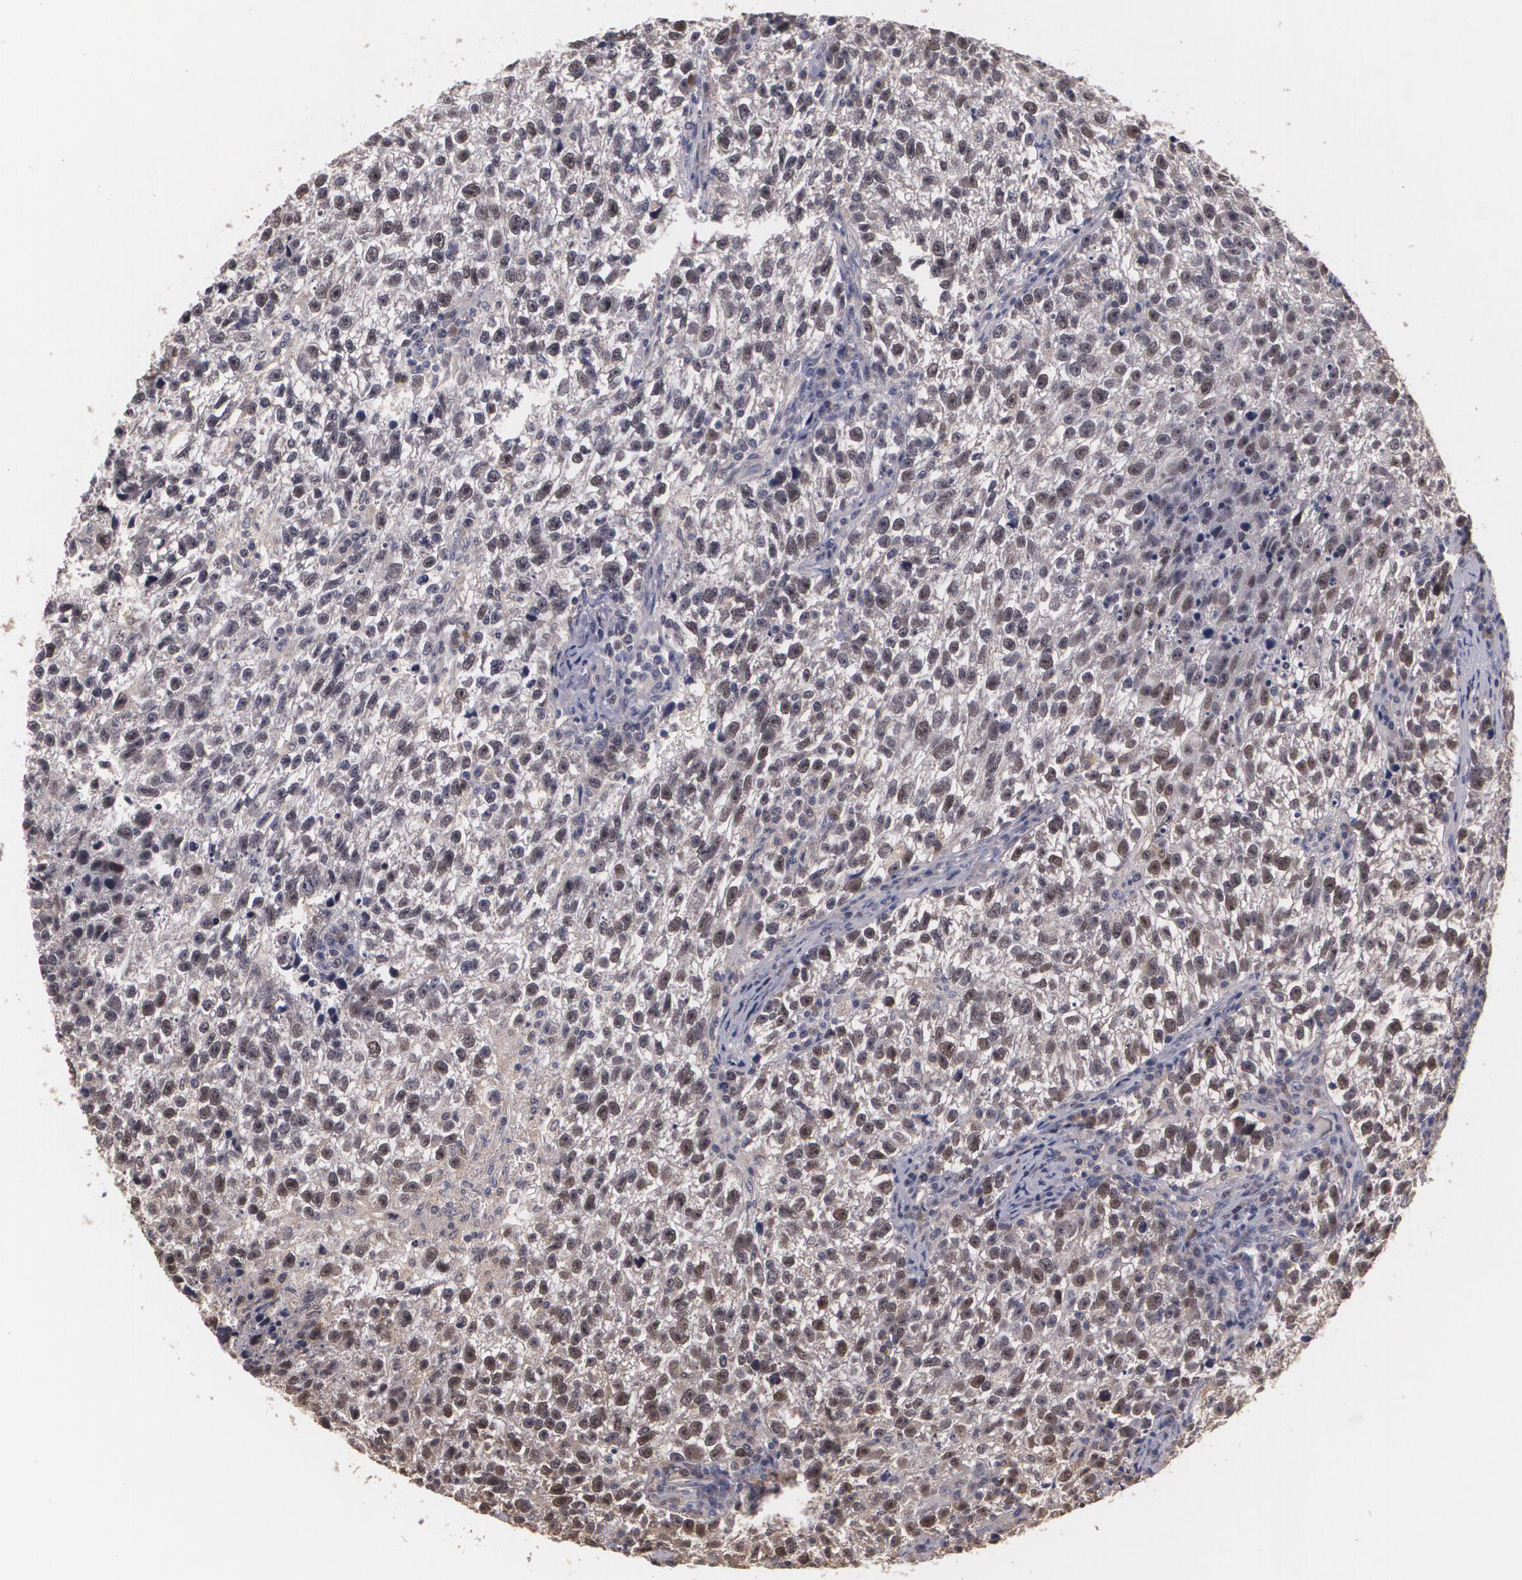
{"staining": {"intensity": "moderate", "quantity": ">75%", "location": "cytoplasmic/membranous,nuclear"}, "tissue": "testis cancer", "cell_type": "Tumor cells", "image_type": "cancer", "snomed": [{"axis": "morphology", "description": "Seminoma, NOS"}, {"axis": "topography", "description": "Testis"}], "caption": "Immunohistochemistry (IHC) of human testis cancer displays medium levels of moderate cytoplasmic/membranous and nuclear positivity in approximately >75% of tumor cells.", "gene": "BRCA1", "patient": {"sex": "male", "age": 38}}